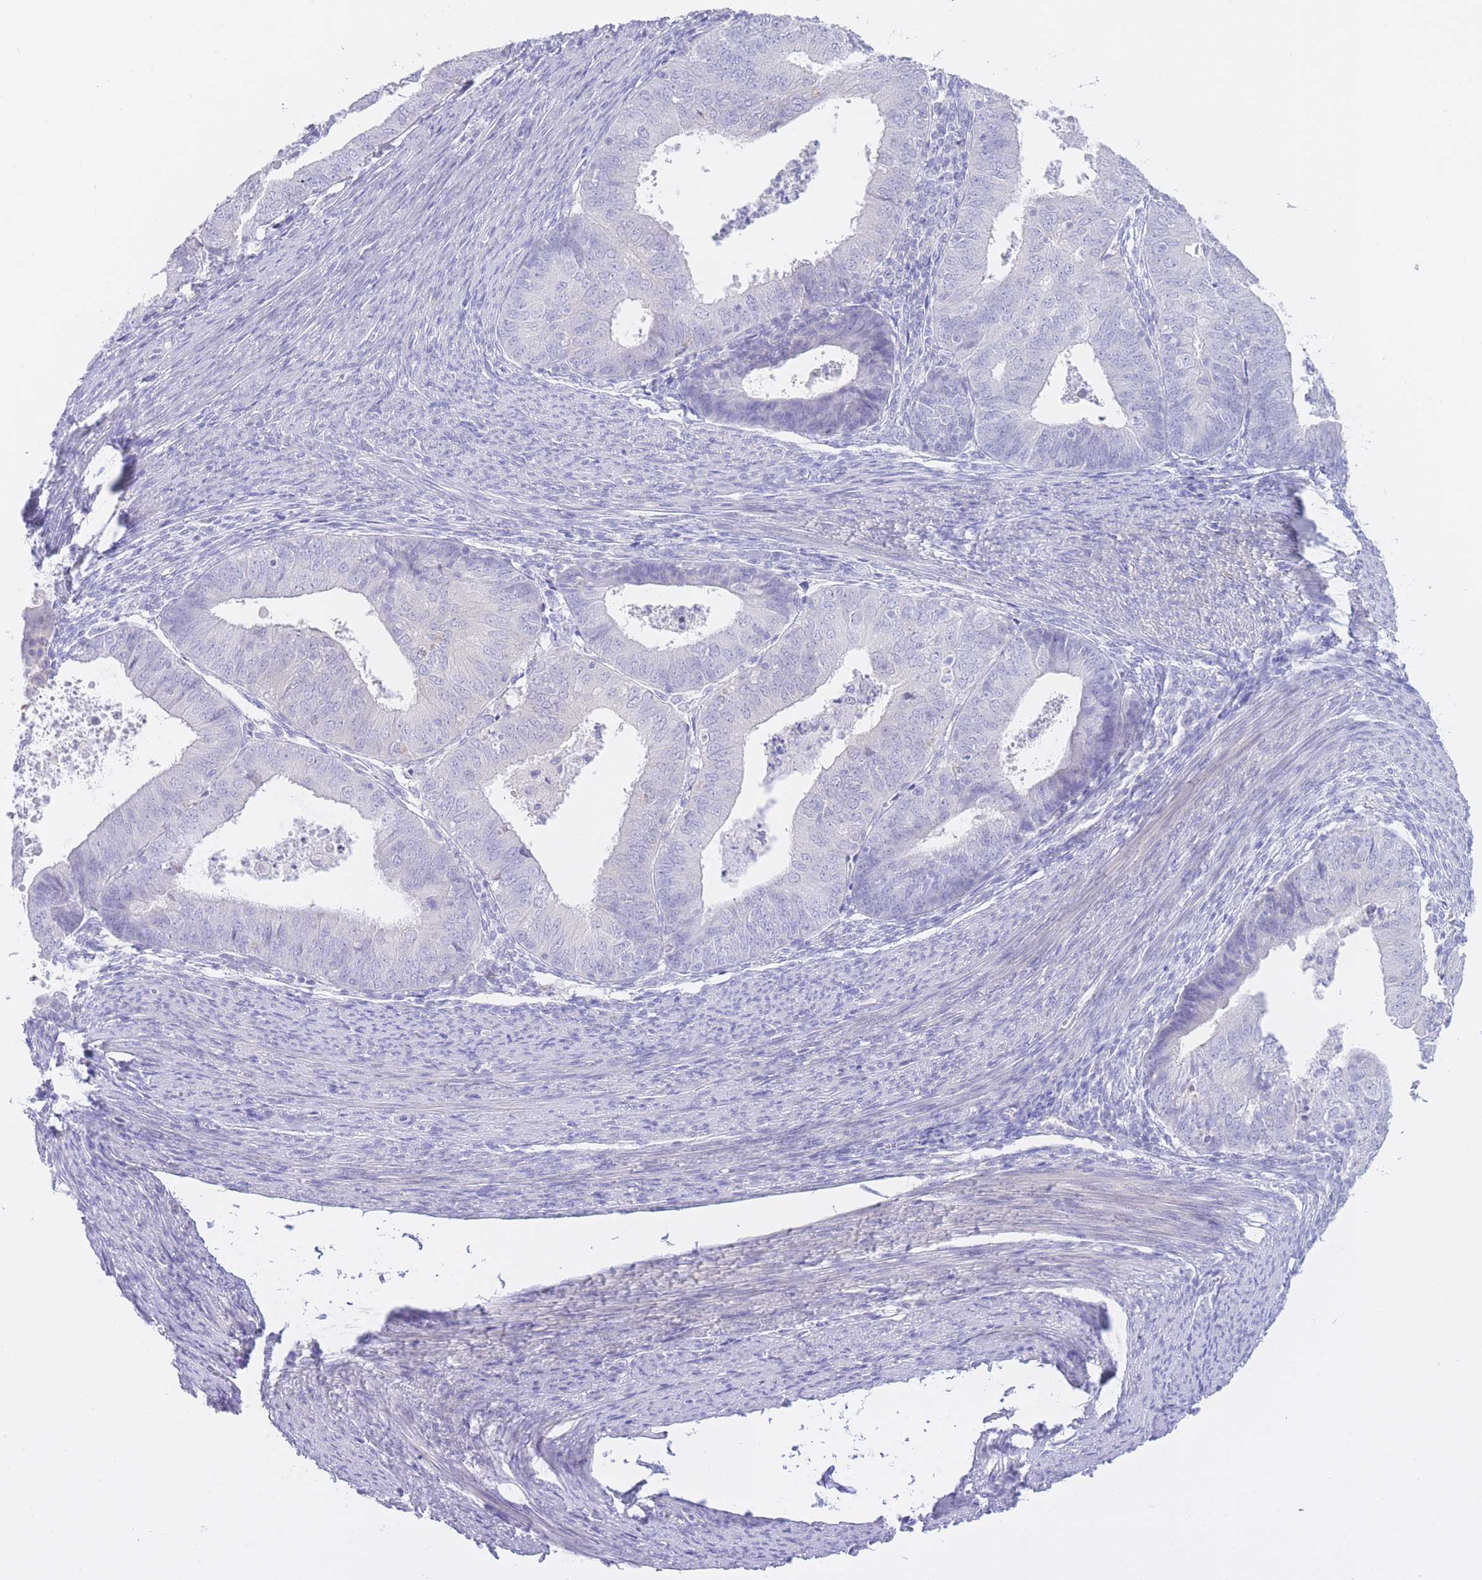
{"staining": {"intensity": "negative", "quantity": "none", "location": "none"}, "tissue": "endometrial cancer", "cell_type": "Tumor cells", "image_type": "cancer", "snomed": [{"axis": "morphology", "description": "Adenocarcinoma, NOS"}, {"axis": "topography", "description": "Endometrium"}], "caption": "The image reveals no staining of tumor cells in endometrial cancer. (DAB immunohistochemistry, high magnification).", "gene": "ZNF212", "patient": {"sex": "female", "age": 57}}